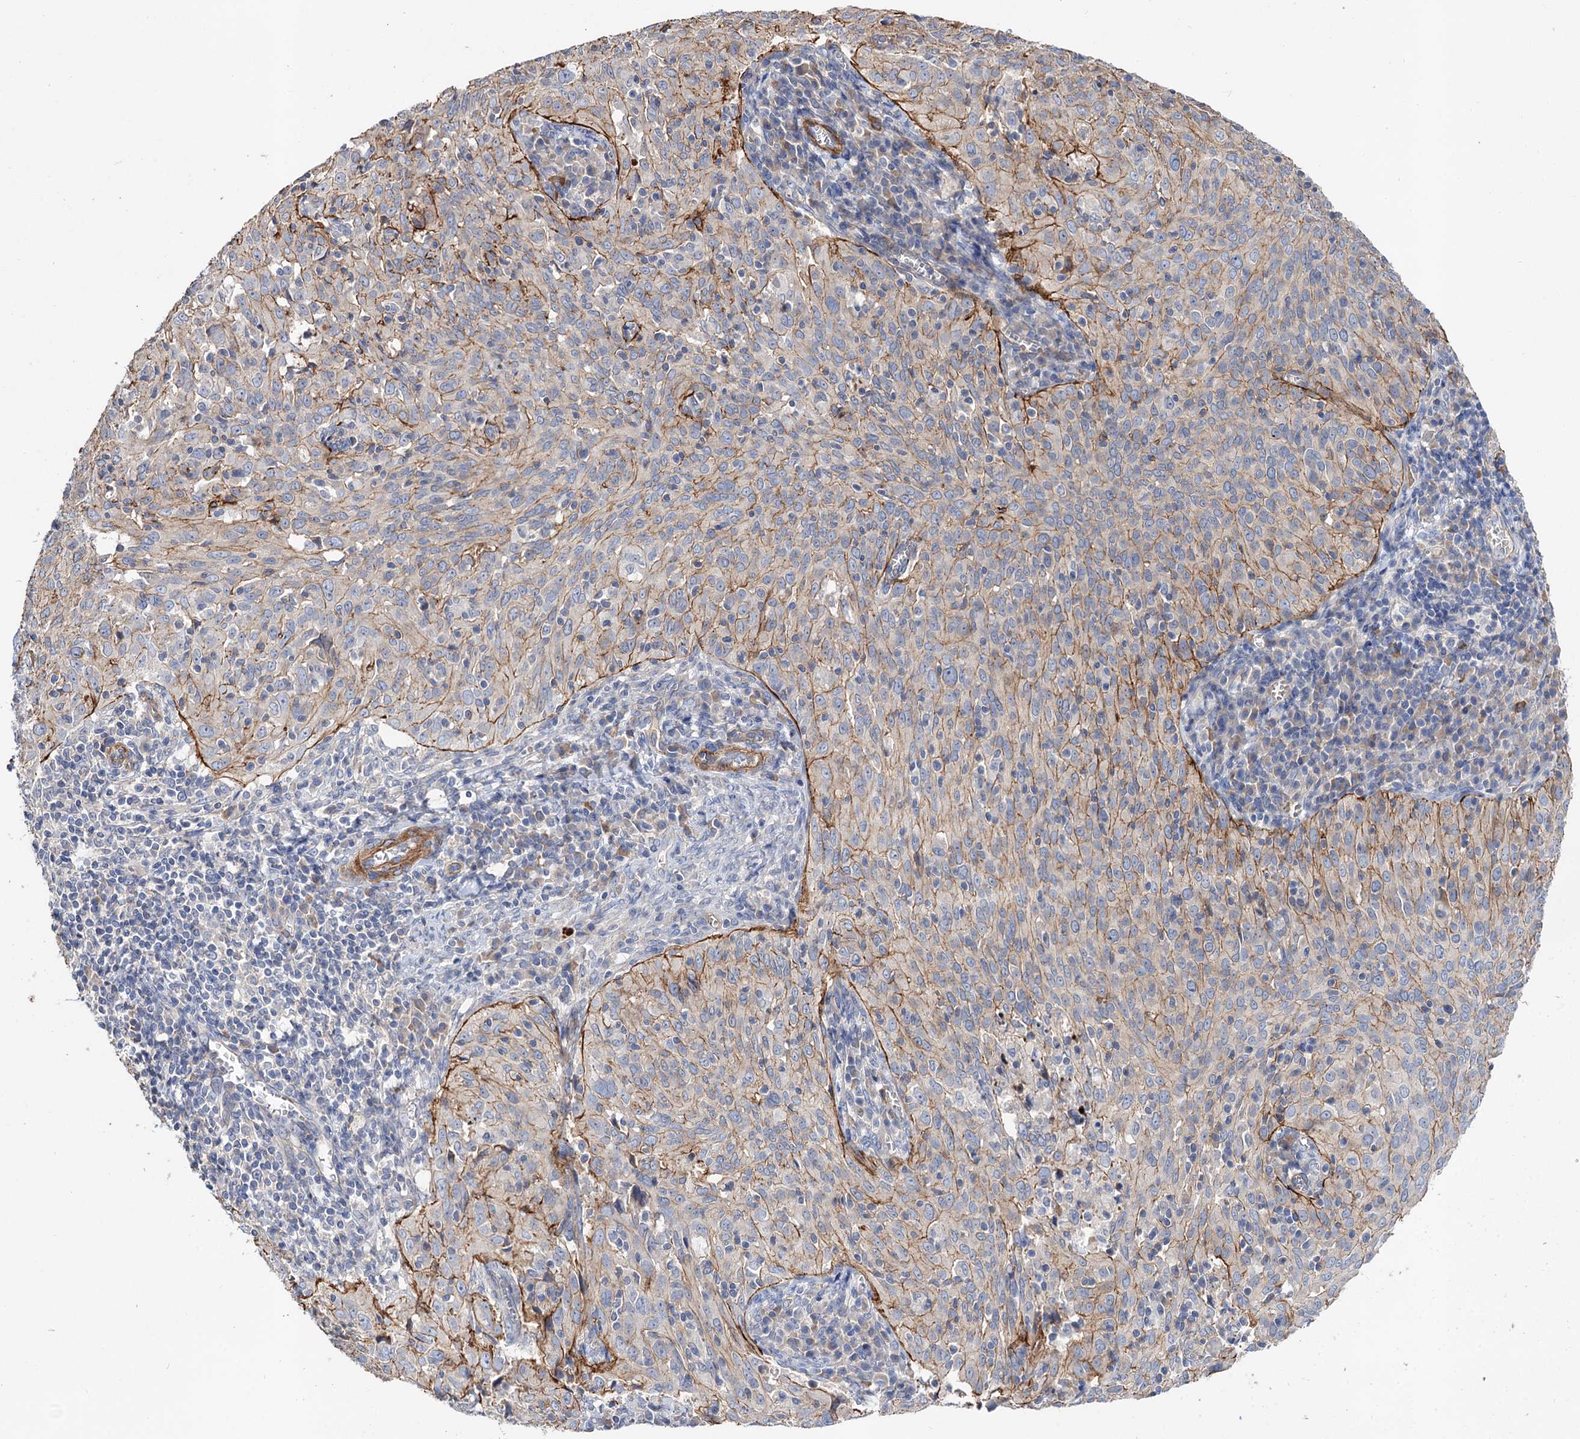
{"staining": {"intensity": "weak", "quantity": "25%-75%", "location": "cytoplasmic/membranous"}, "tissue": "cervical cancer", "cell_type": "Tumor cells", "image_type": "cancer", "snomed": [{"axis": "morphology", "description": "Squamous cell carcinoma, NOS"}, {"axis": "topography", "description": "Cervix"}], "caption": "Immunohistochemistry (IHC) of cervical cancer (squamous cell carcinoma) demonstrates low levels of weak cytoplasmic/membranous staining in approximately 25%-75% of tumor cells.", "gene": "NUDCD2", "patient": {"sex": "female", "age": 31}}